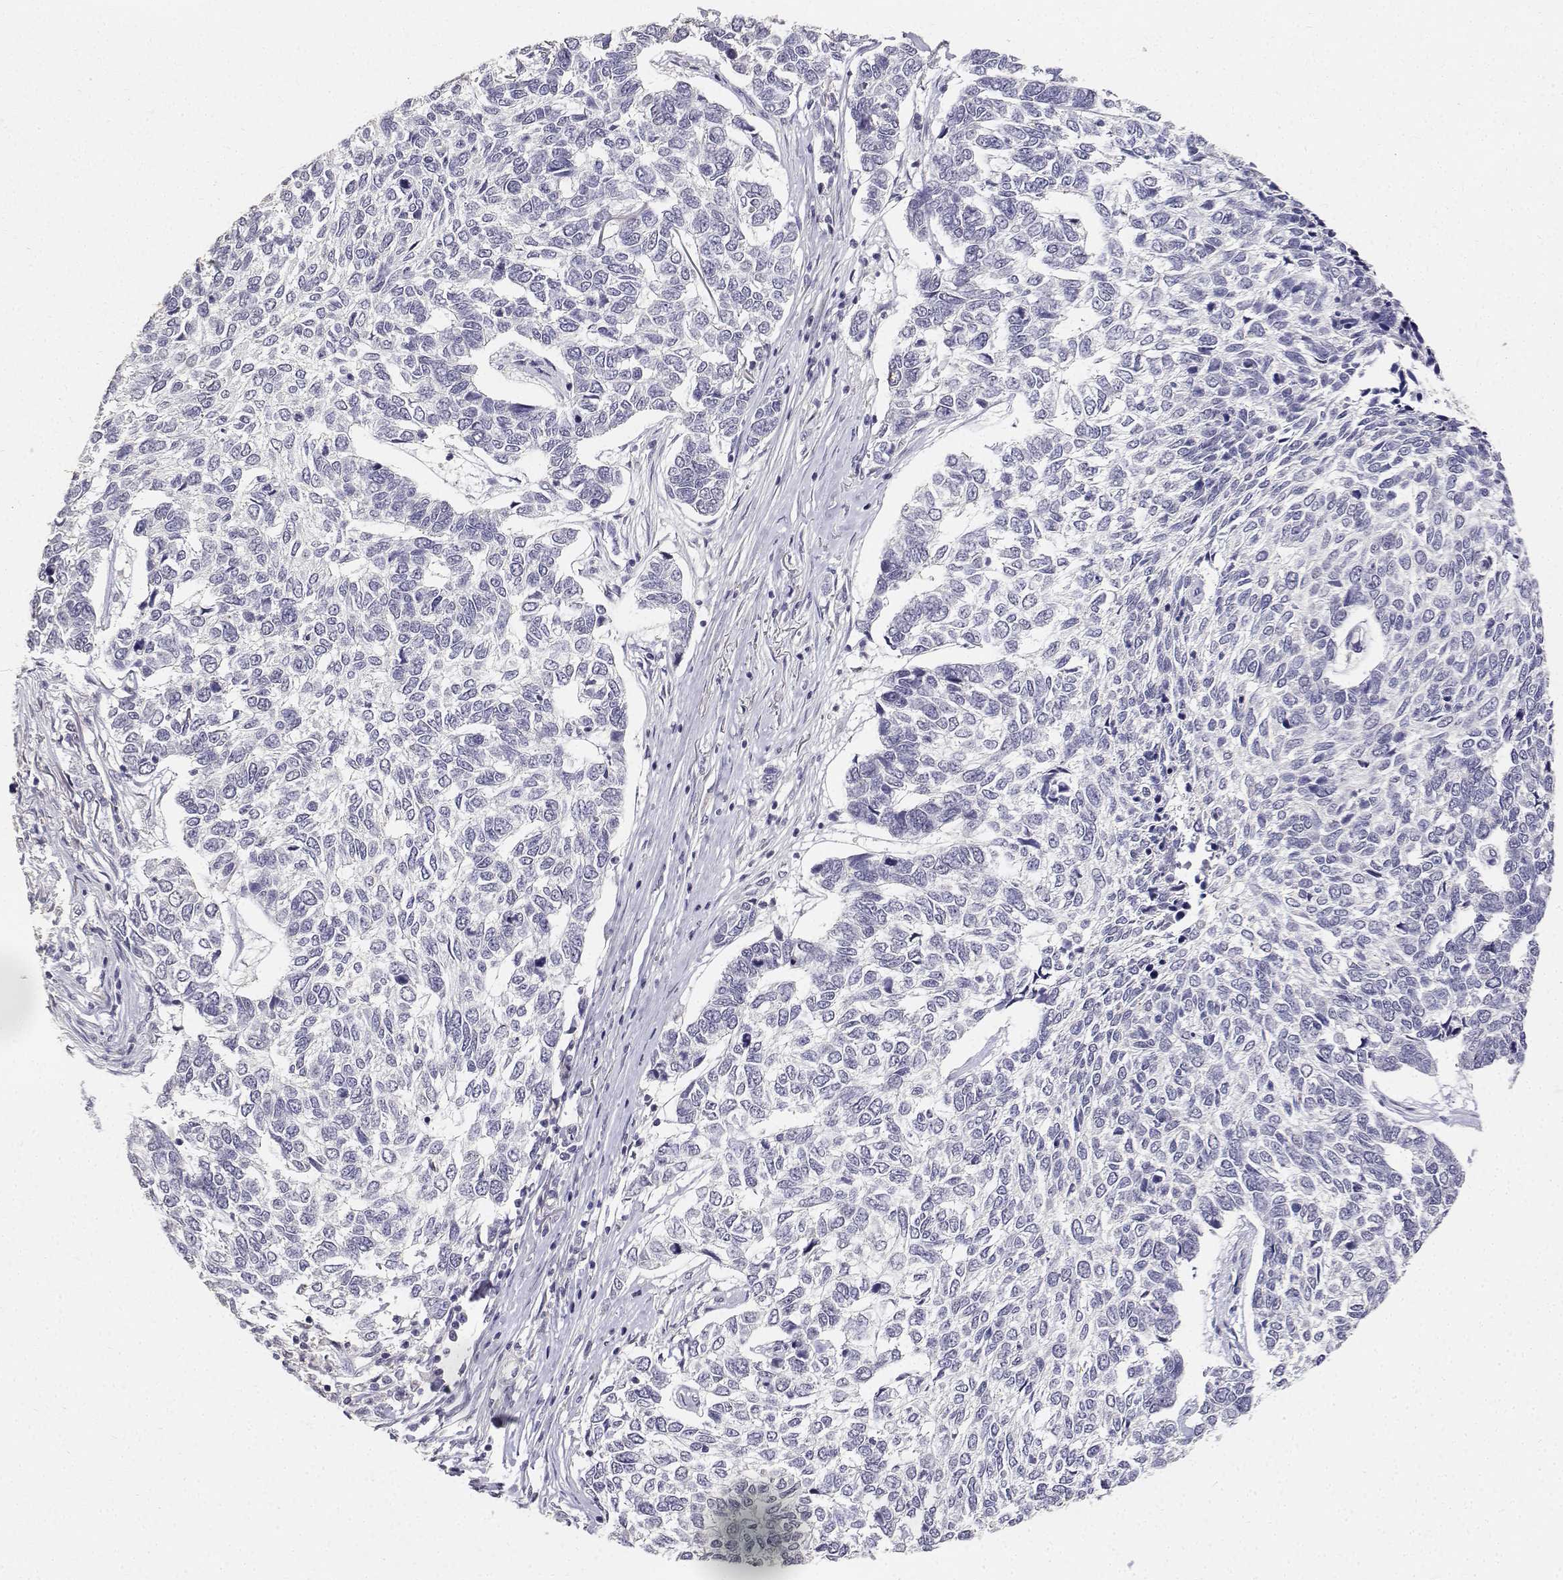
{"staining": {"intensity": "negative", "quantity": "none", "location": "none"}, "tissue": "skin cancer", "cell_type": "Tumor cells", "image_type": "cancer", "snomed": [{"axis": "morphology", "description": "Basal cell carcinoma"}, {"axis": "topography", "description": "Skin"}], "caption": "The image displays no staining of tumor cells in basal cell carcinoma (skin). The staining is performed using DAB brown chromogen with nuclei counter-stained in using hematoxylin.", "gene": "PAEP", "patient": {"sex": "female", "age": 65}}